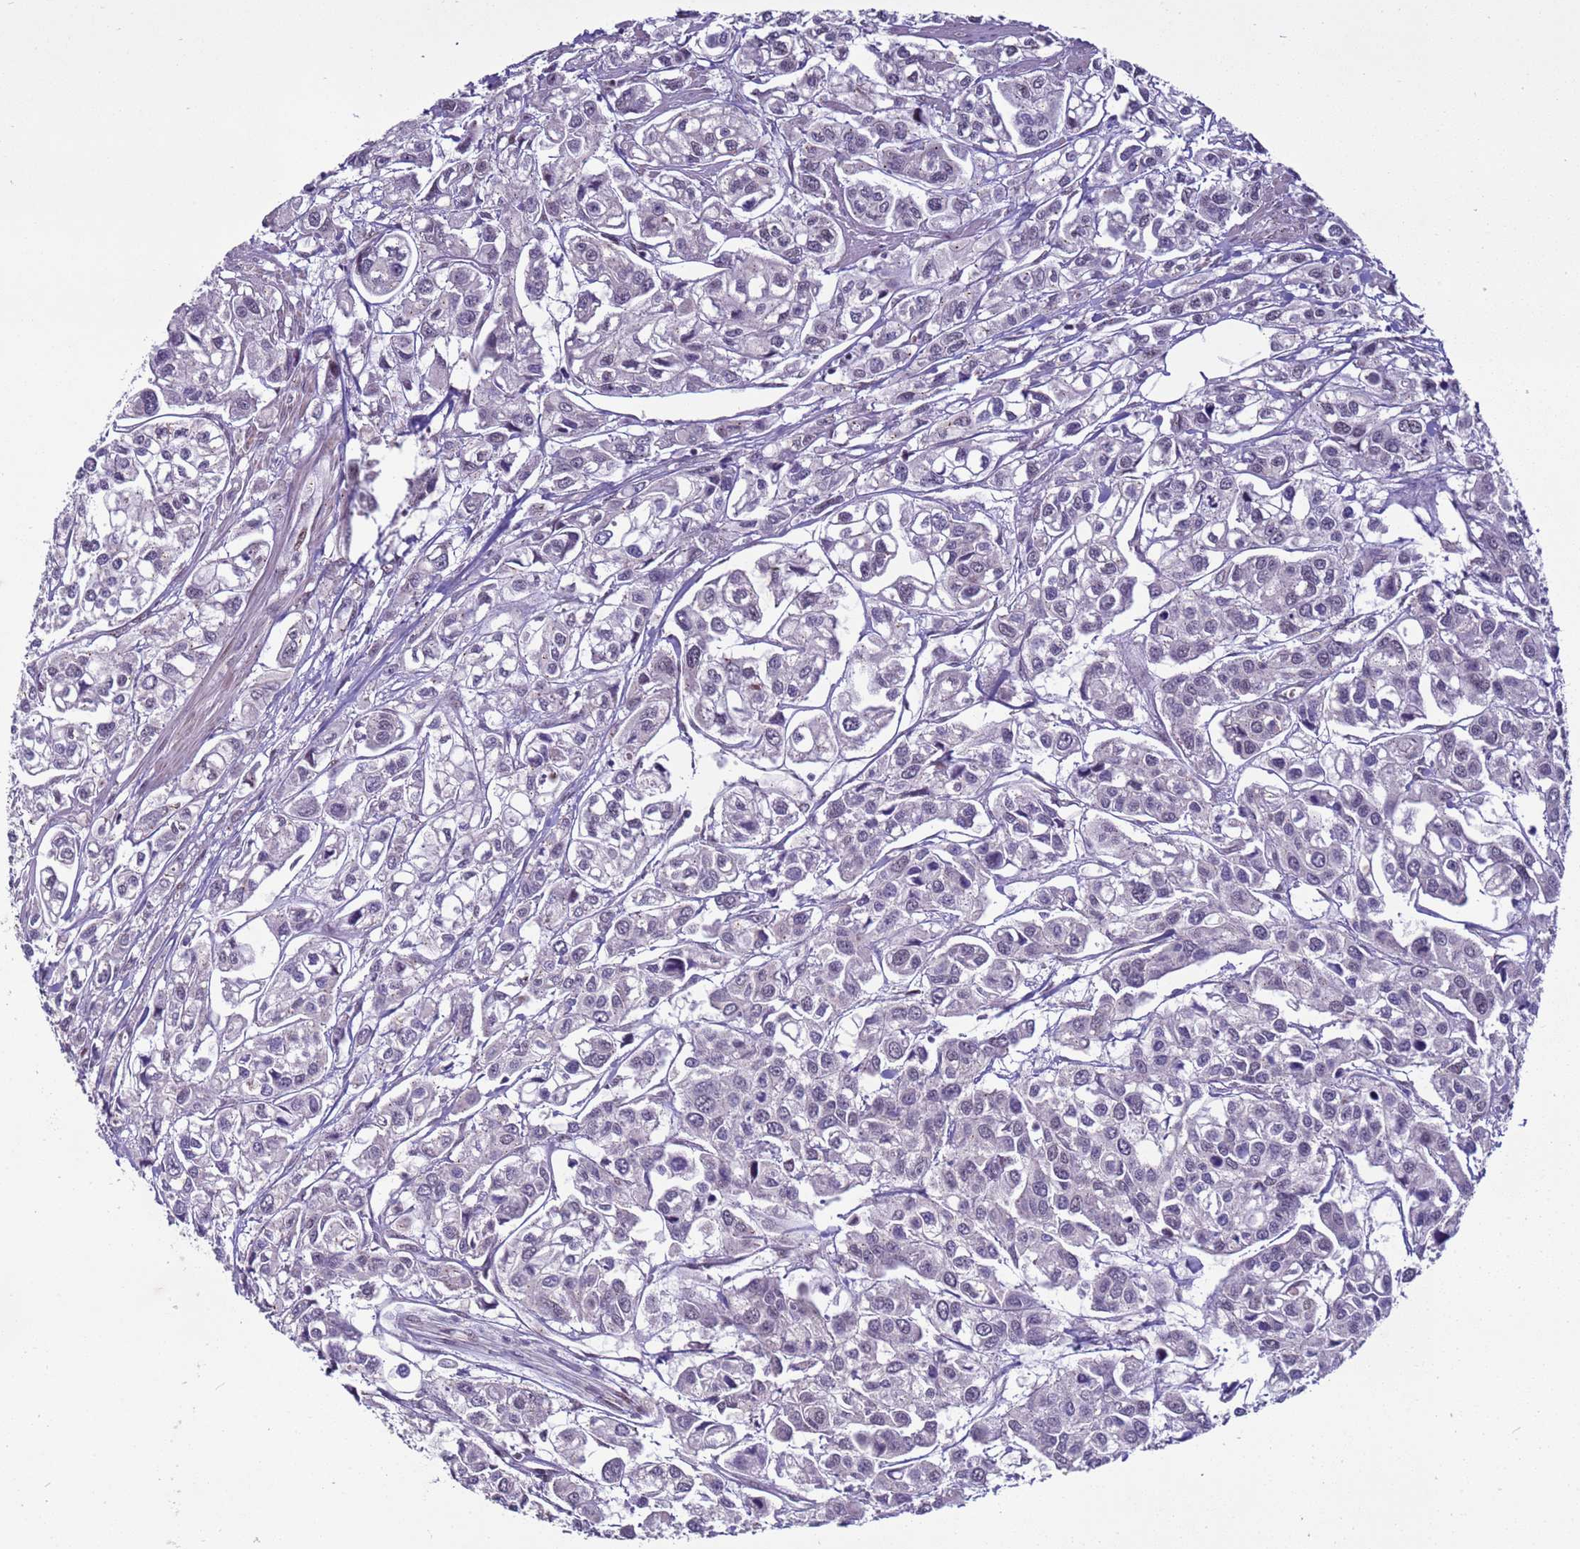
{"staining": {"intensity": "negative", "quantity": "none", "location": "none"}, "tissue": "urothelial cancer", "cell_type": "Tumor cells", "image_type": "cancer", "snomed": [{"axis": "morphology", "description": "Urothelial carcinoma, High grade"}, {"axis": "topography", "description": "Urinary bladder"}], "caption": "High-grade urothelial carcinoma was stained to show a protein in brown. There is no significant positivity in tumor cells.", "gene": "SHC3", "patient": {"sex": "male", "age": 67}}